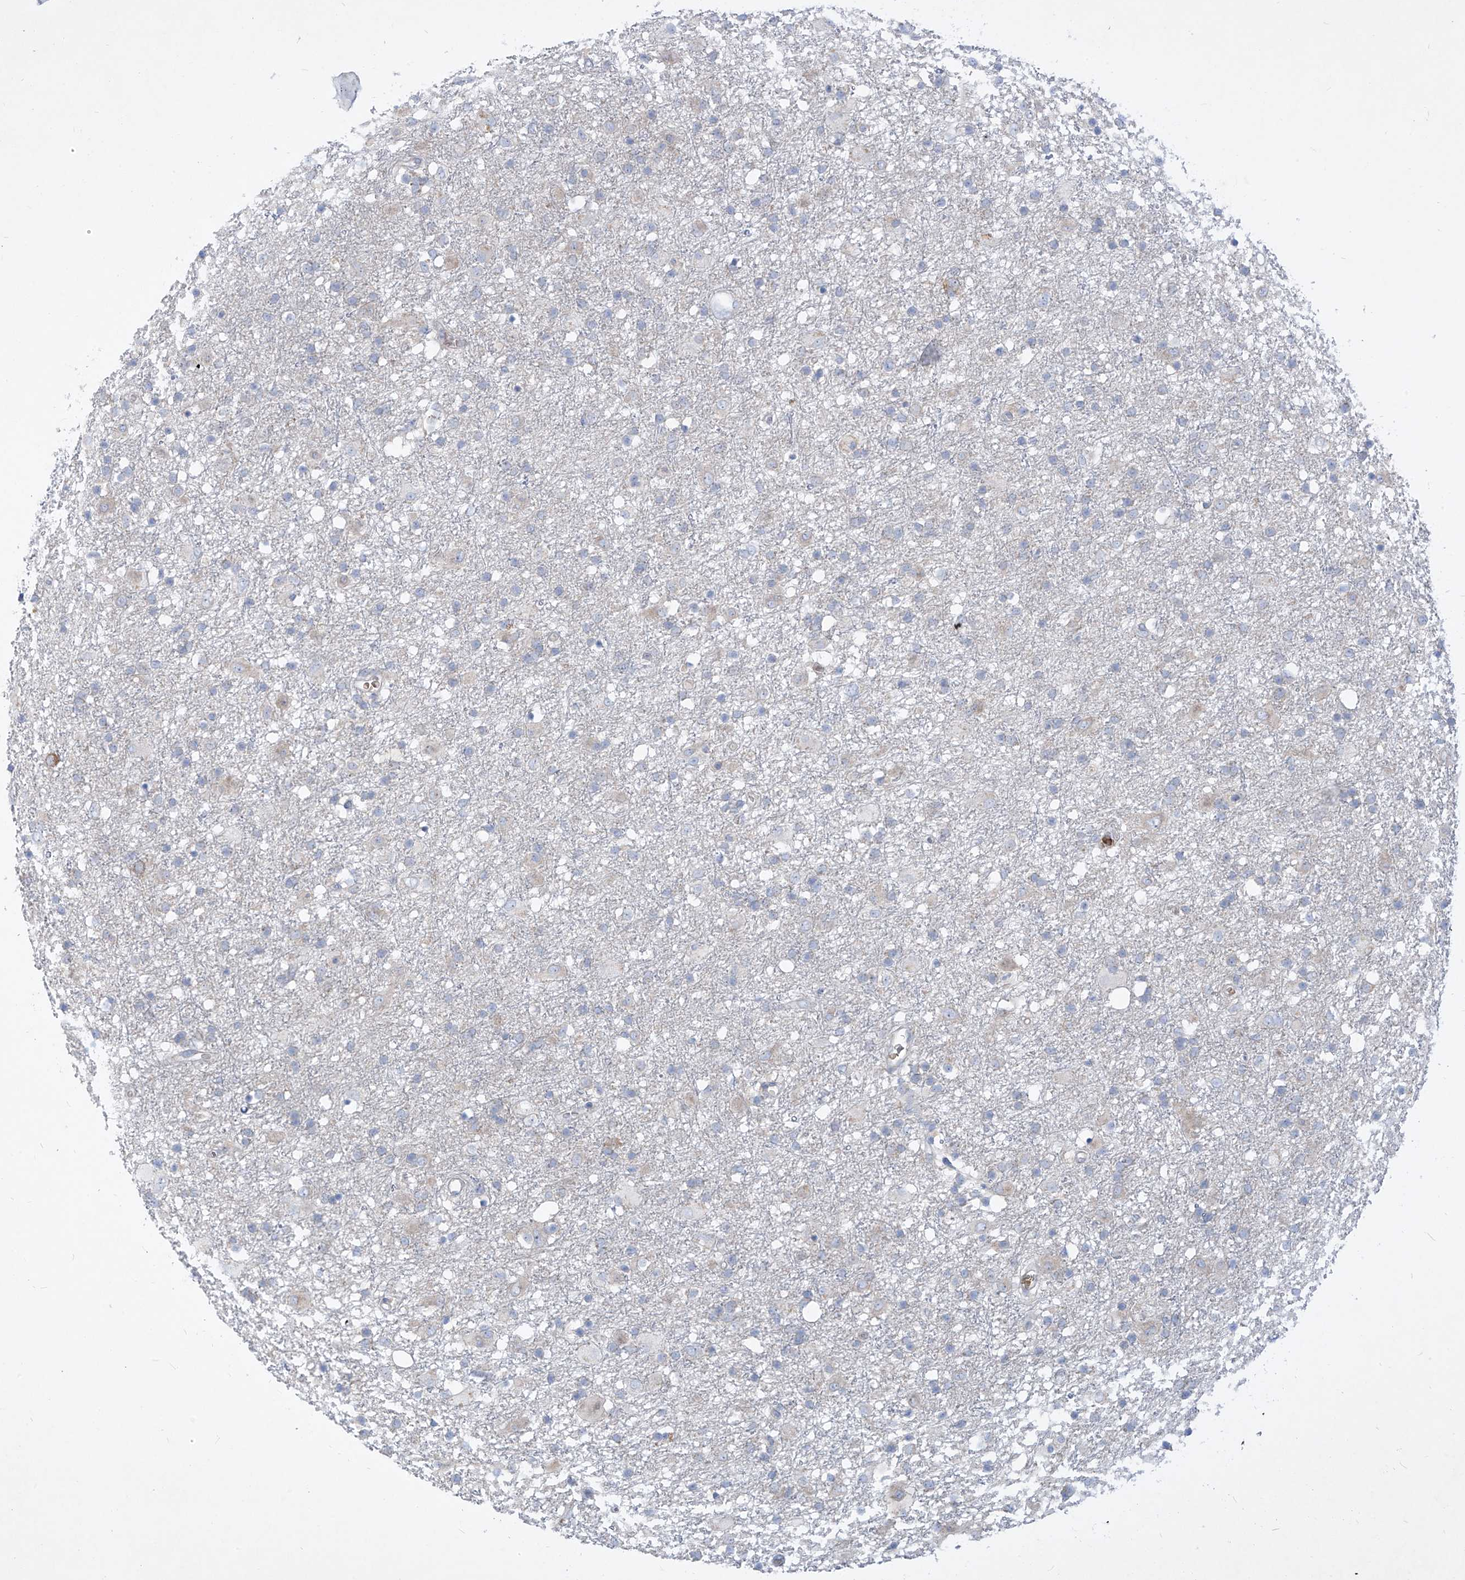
{"staining": {"intensity": "negative", "quantity": "none", "location": "none"}, "tissue": "glioma", "cell_type": "Tumor cells", "image_type": "cancer", "snomed": [{"axis": "morphology", "description": "Glioma, malignant, Low grade"}, {"axis": "topography", "description": "Brain"}], "caption": "The immunohistochemistry histopathology image has no significant expression in tumor cells of malignant glioma (low-grade) tissue. Brightfield microscopy of immunohistochemistry stained with DAB (brown) and hematoxylin (blue), captured at high magnification.", "gene": "DGKQ", "patient": {"sex": "male", "age": 65}}